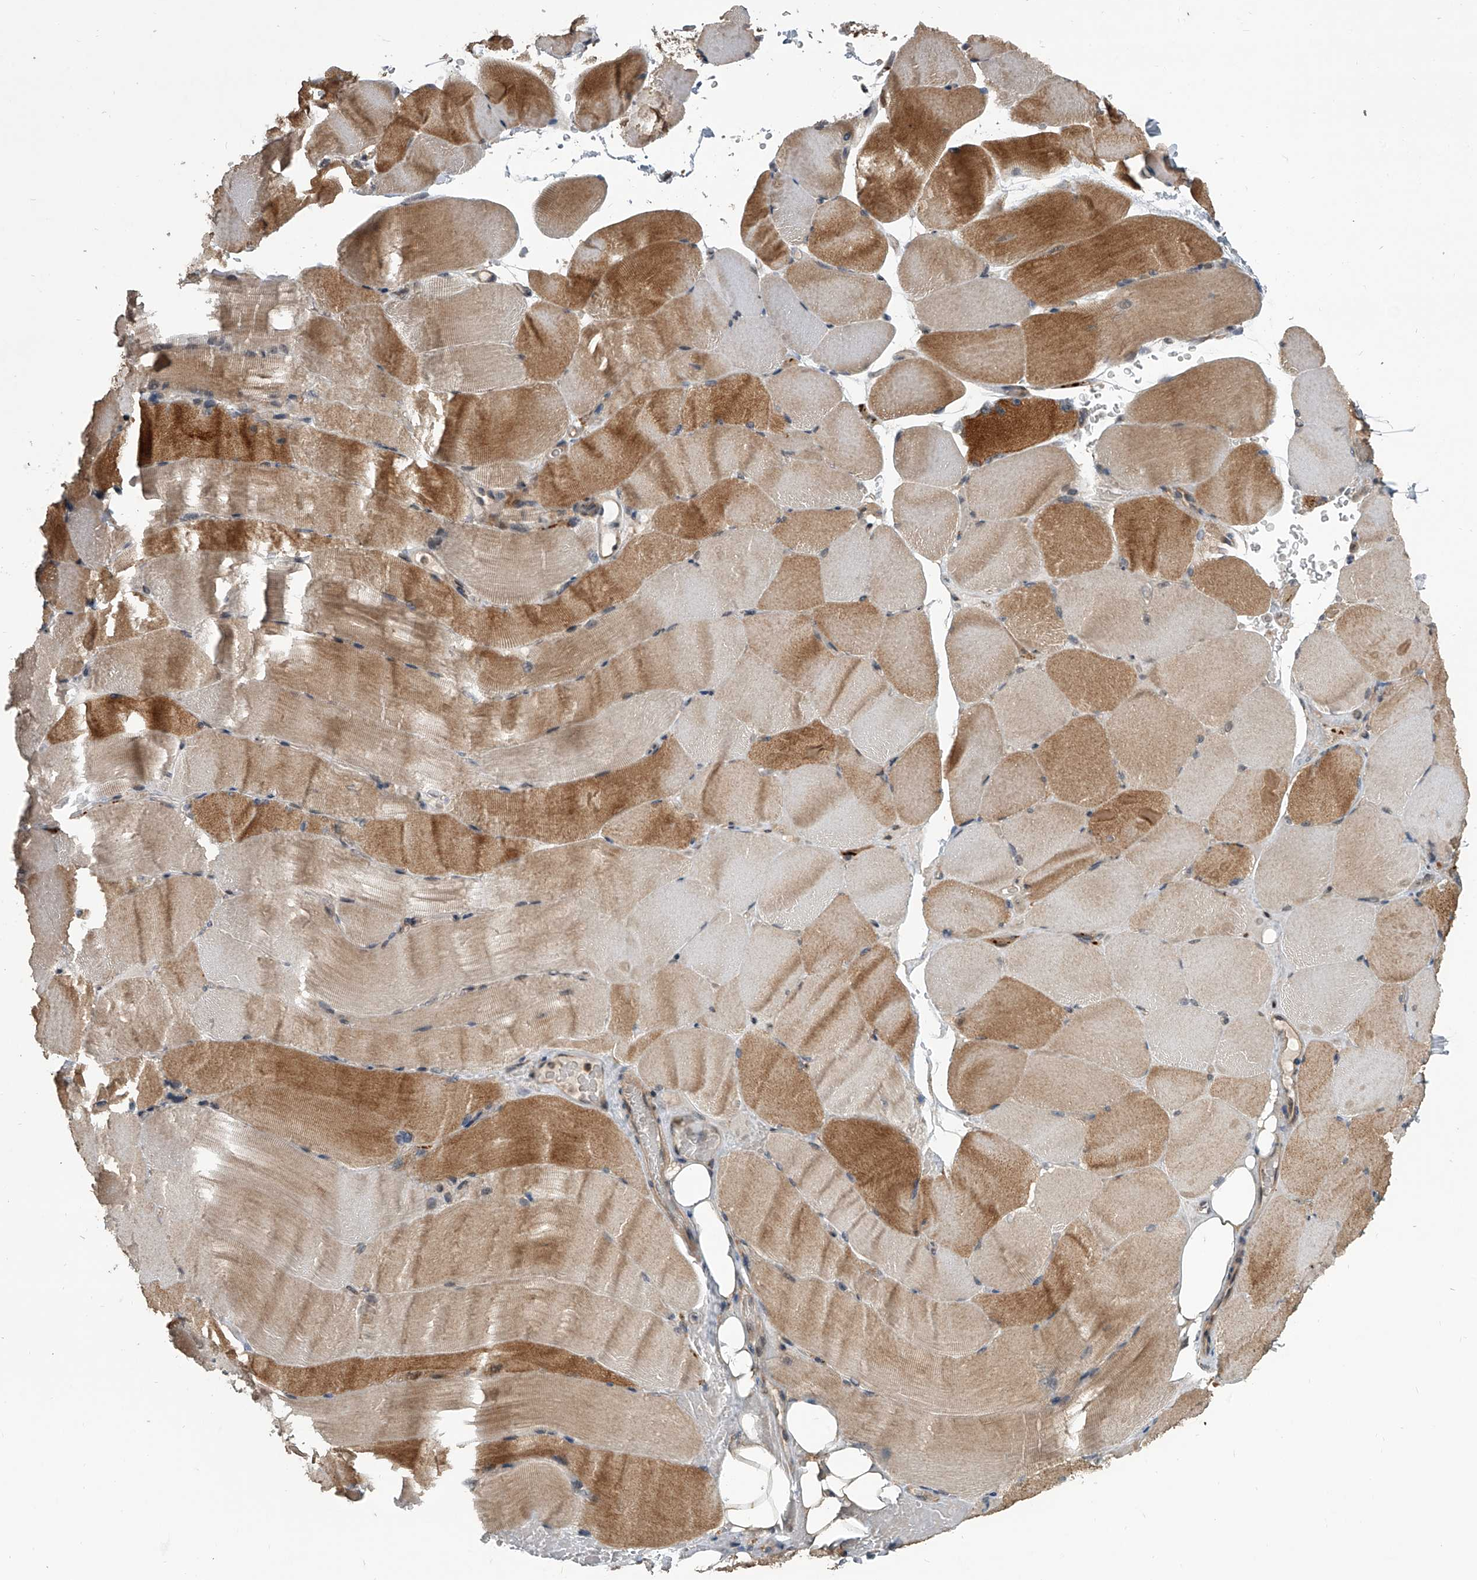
{"staining": {"intensity": "moderate", "quantity": "25%-75%", "location": "cytoplasmic/membranous"}, "tissue": "skeletal muscle", "cell_type": "Myocytes", "image_type": "normal", "snomed": [{"axis": "morphology", "description": "Normal tissue, NOS"}, {"axis": "topography", "description": "Skeletal muscle"}, {"axis": "topography", "description": "Parathyroid gland"}], "caption": "Immunohistochemical staining of normal human skeletal muscle exhibits medium levels of moderate cytoplasmic/membranous expression in approximately 25%-75% of myocytes.", "gene": "GEMIN8", "patient": {"sex": "female", "age": 37}}